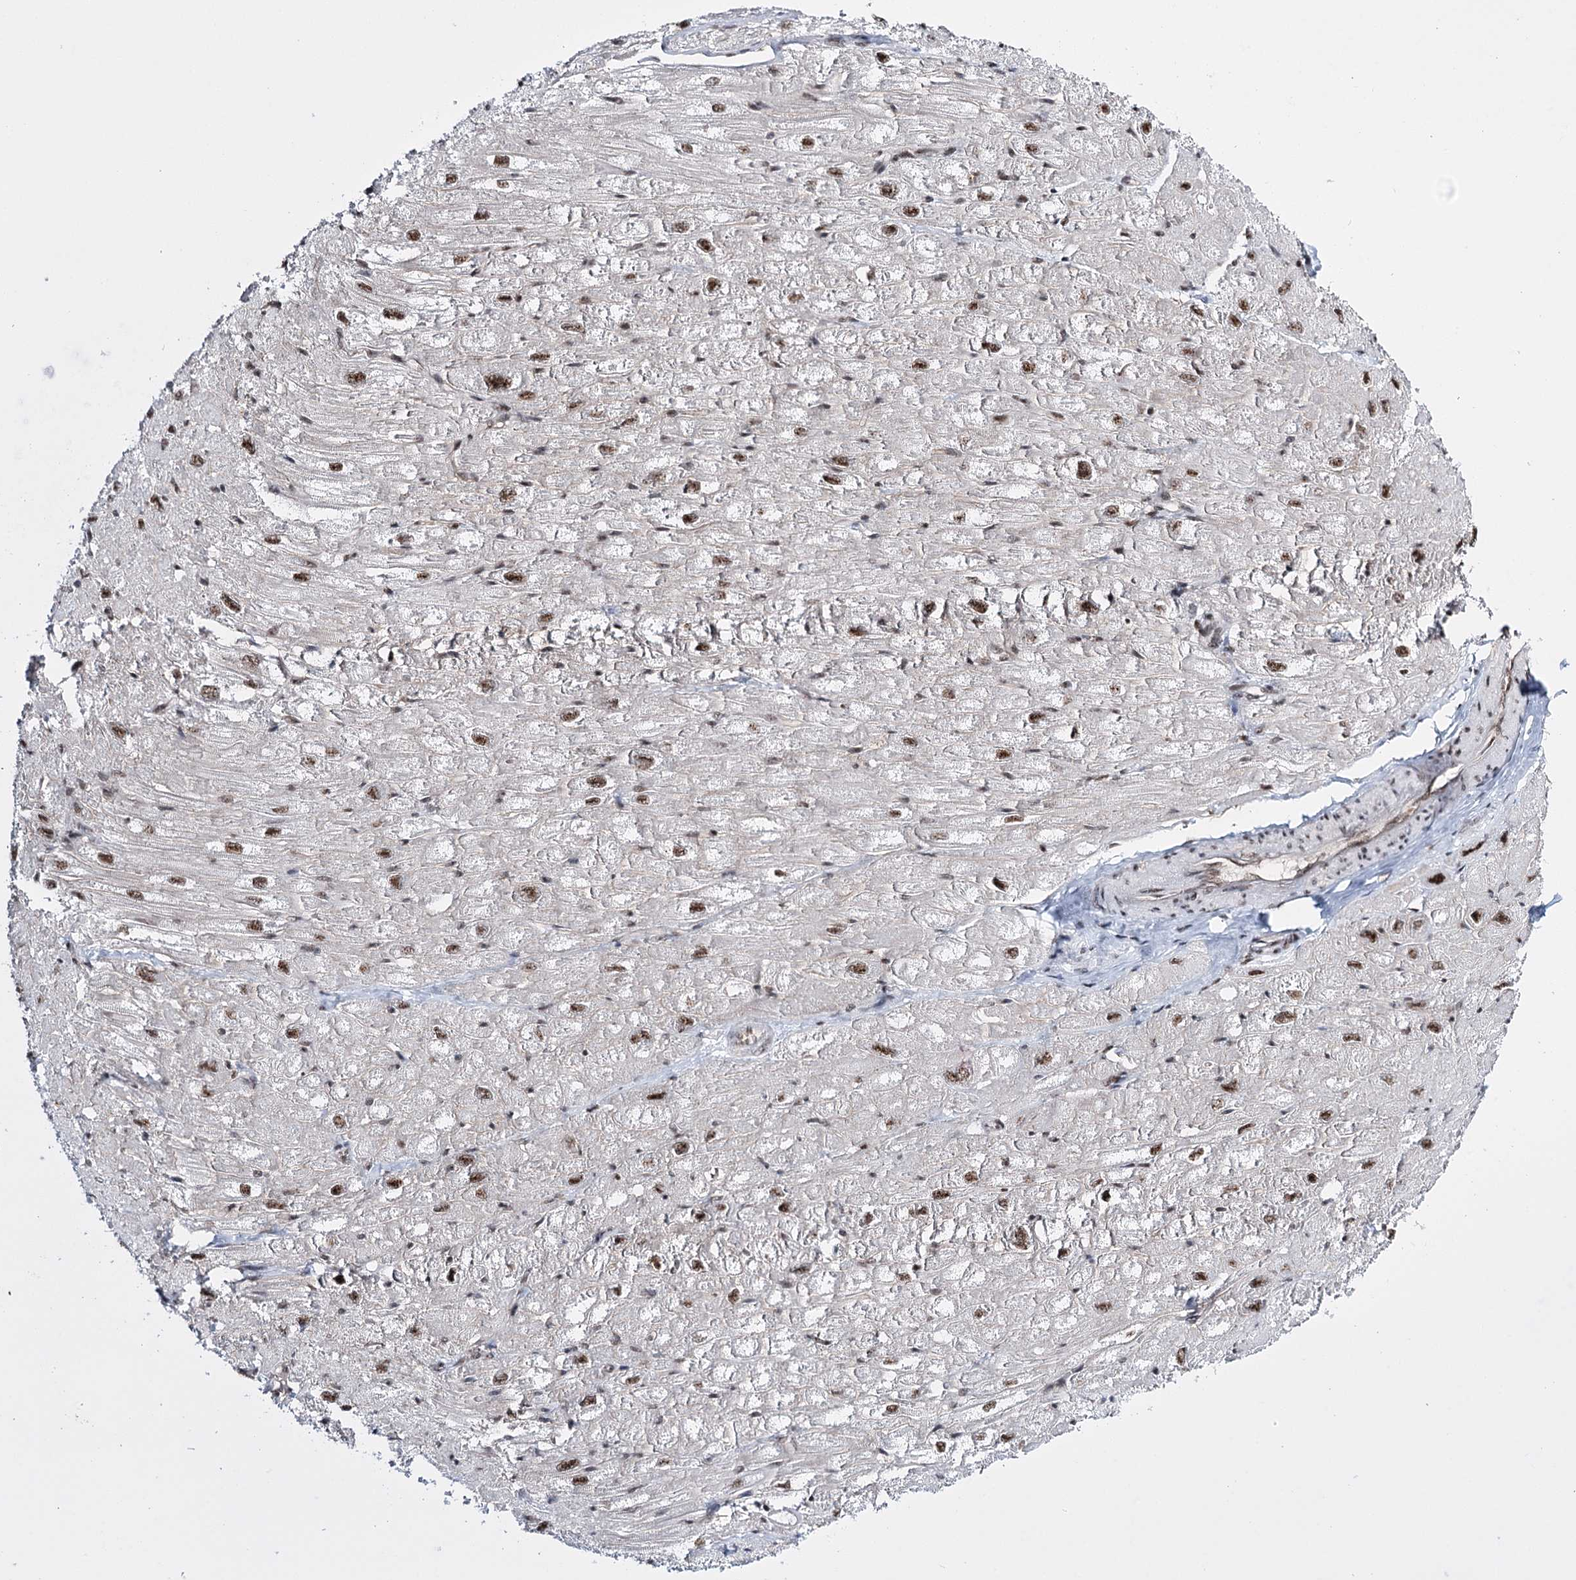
{"staining": {"intensity": "strong", "quantity": "25%-75%", "location": "nuclear"}, "tissue": "heart muscle", "cell_type": "Cardiomyocytes", "image_type": "normal", "snomed": [{"axis": "morphology", "description": "Normal tissue, NOS"}, {"axis": "topography", "description": "Heart"}], "caption": "Protein staining of benign heart muscle shows strong nuclear positivity in about 25%-75% of cardiomyocytes. The protein is stained brown, and the nuclei are stained in blue (DAB (3,3'-diaminobenzidine) IHC with brightfield microscopy, high magnification).", "gene": "PRPF40A", "patient": {"sex": "male", "age": 50}}